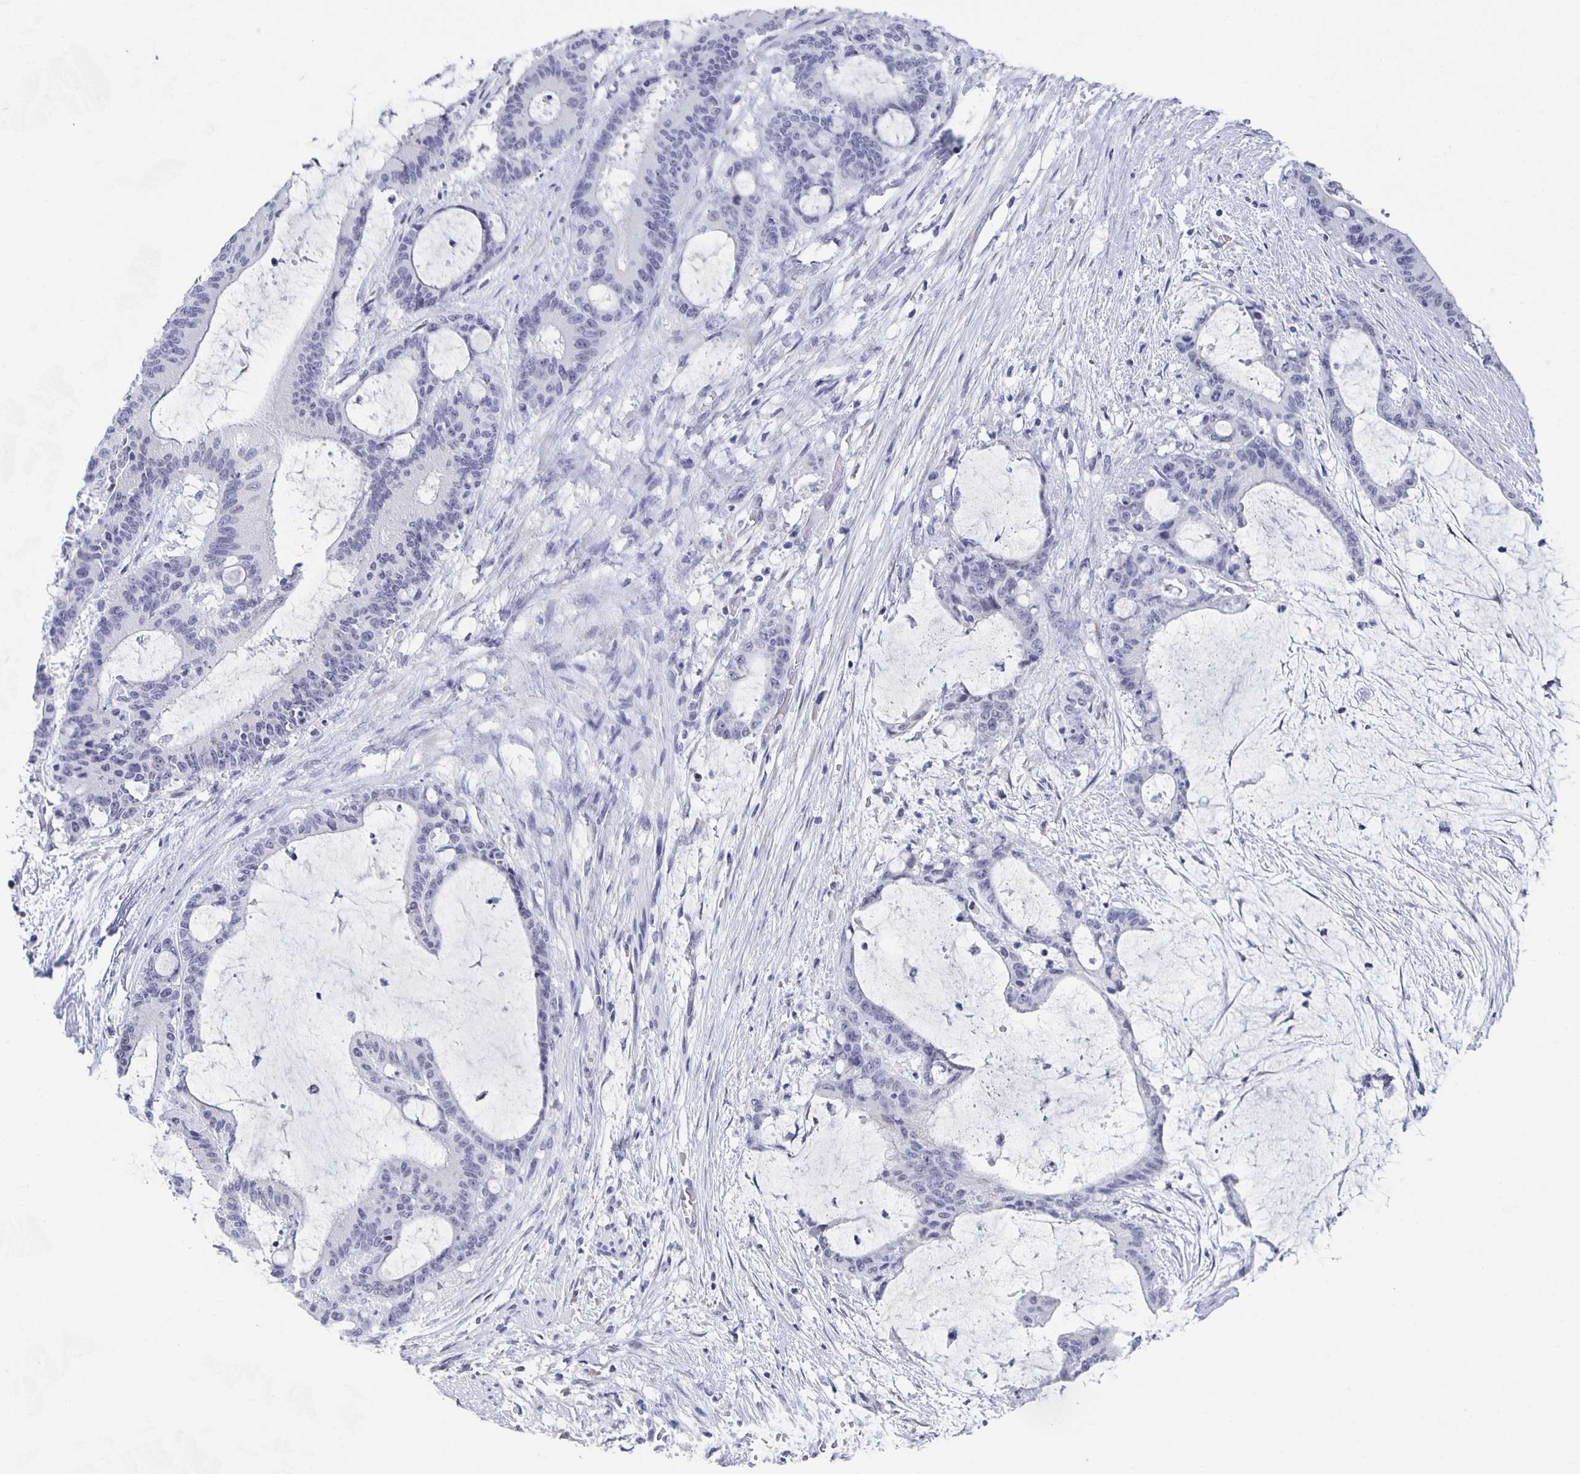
{"staining": {"intensity": "negative", "quantity": "none", "location": "none"}, "tissue": "liver cancer", "cell_type": "Tumor cells", "image_type": "cancer", "snomed": [{"axis": "morphology", "description": "Normal tissue, NOS"}, {"axis": "morphology", "description": "Cholangiocarcinoma"}, {"axis": "topography", "description": "Liver"}, {"axis": "topography", "description": "Peripheral nerve tissue"}], "caption": "DAB immunohistochemical staining of human liver cholangiocarcinoma reveals no significant positivity in tumor cells.", "gene": "CCDC17", "patient": {"sex": "female", "age": 73}}